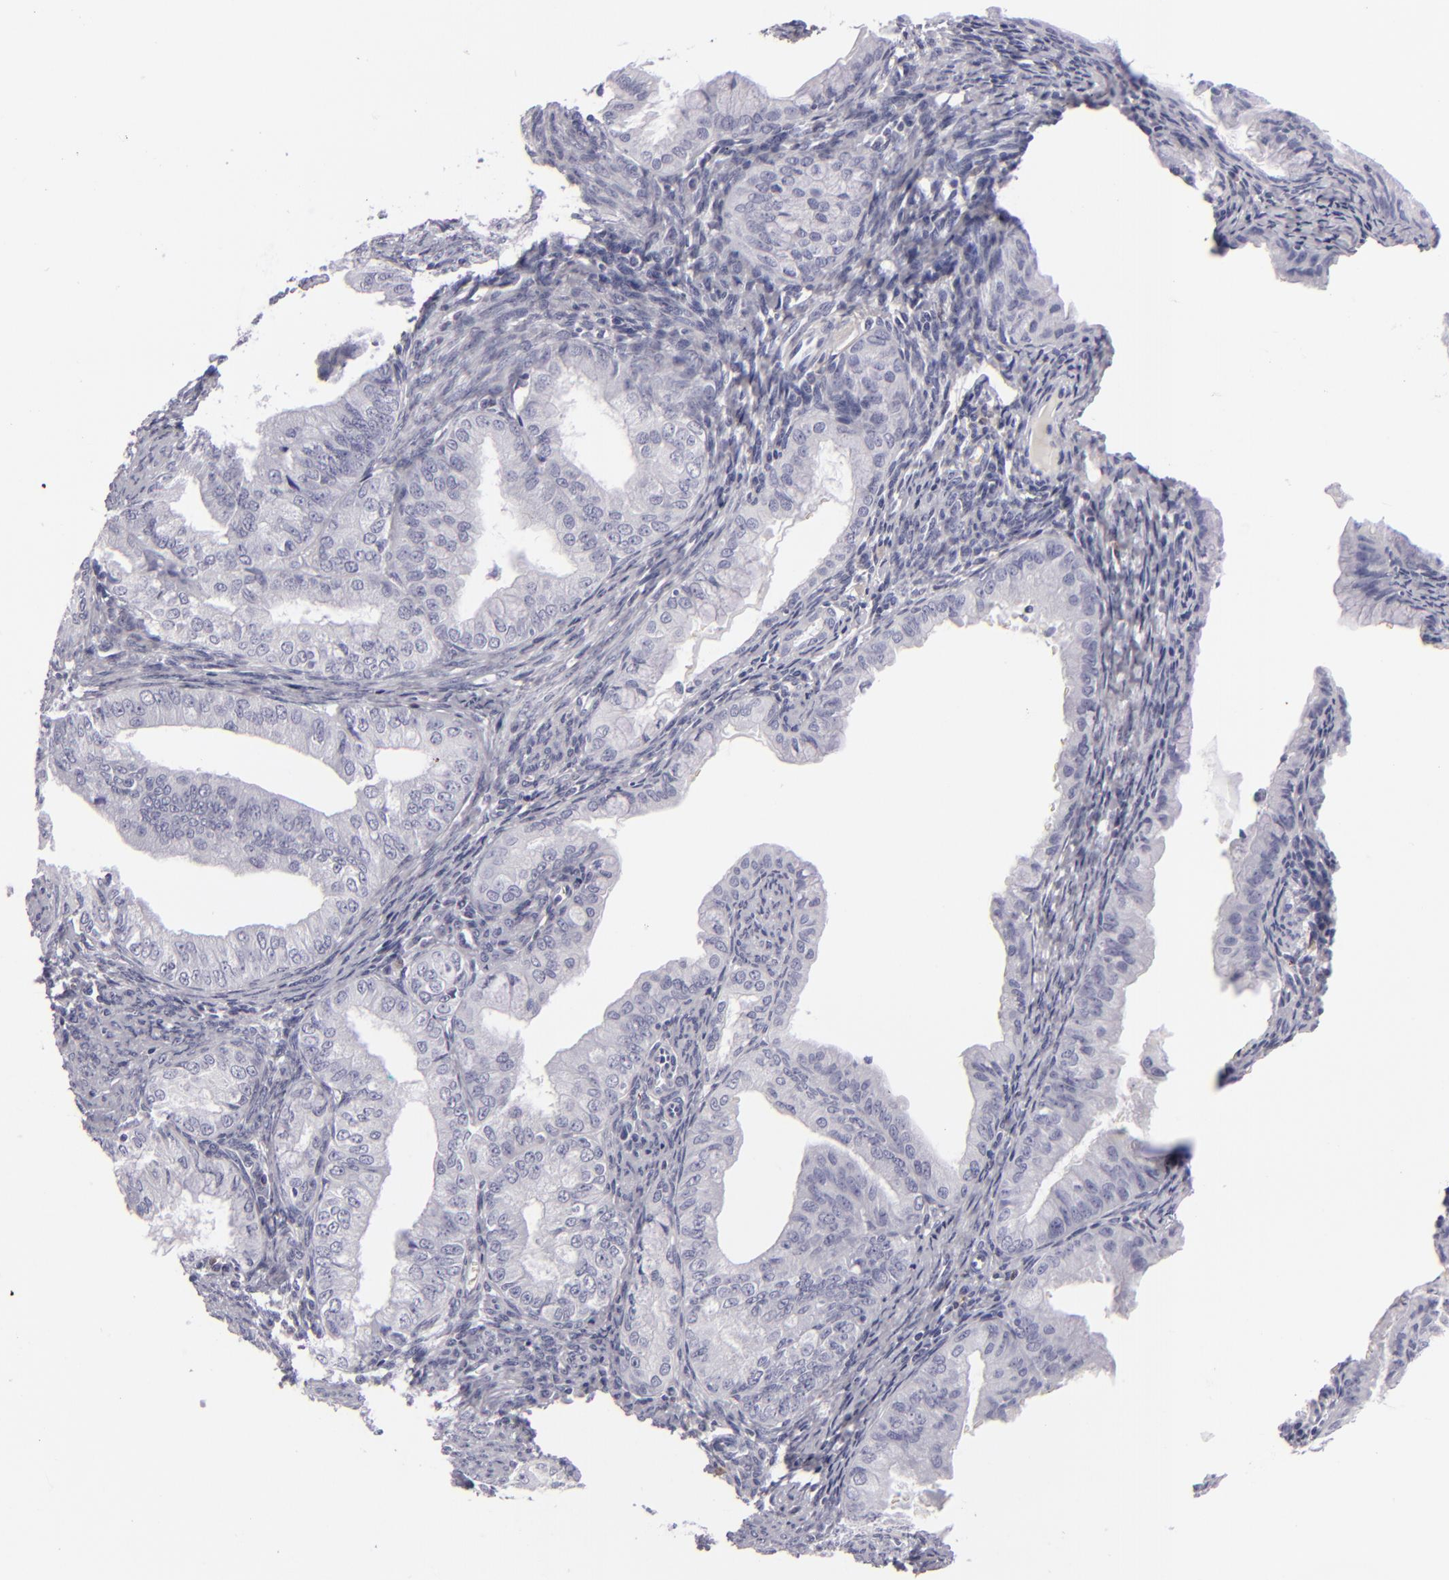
{"staining": {"intensity": "negative", "quantity": "none", "location": "none"}, "tissue": "endometrial cancer", "cell_type": "Tumor cells", "image_type": "cancer", "snomed": [{"axis": "morphology", "description": "Adenocarcinoma, NOS"}, {"axis": "topography", "description": "Endometrium"}], "caption": "Immunohistochemistry (IHC) histopathology image of neoplastic tissue: endometrial adenocarcinoma stained with DAB shows no significant protein positivity in tumor cells. (DAB (3,3'-diaminobenzidine) IHC visualized using brightfield microscopy, high magnification).", "gene": "F13A1", "patient": {"sex": "female", "age": 76}}